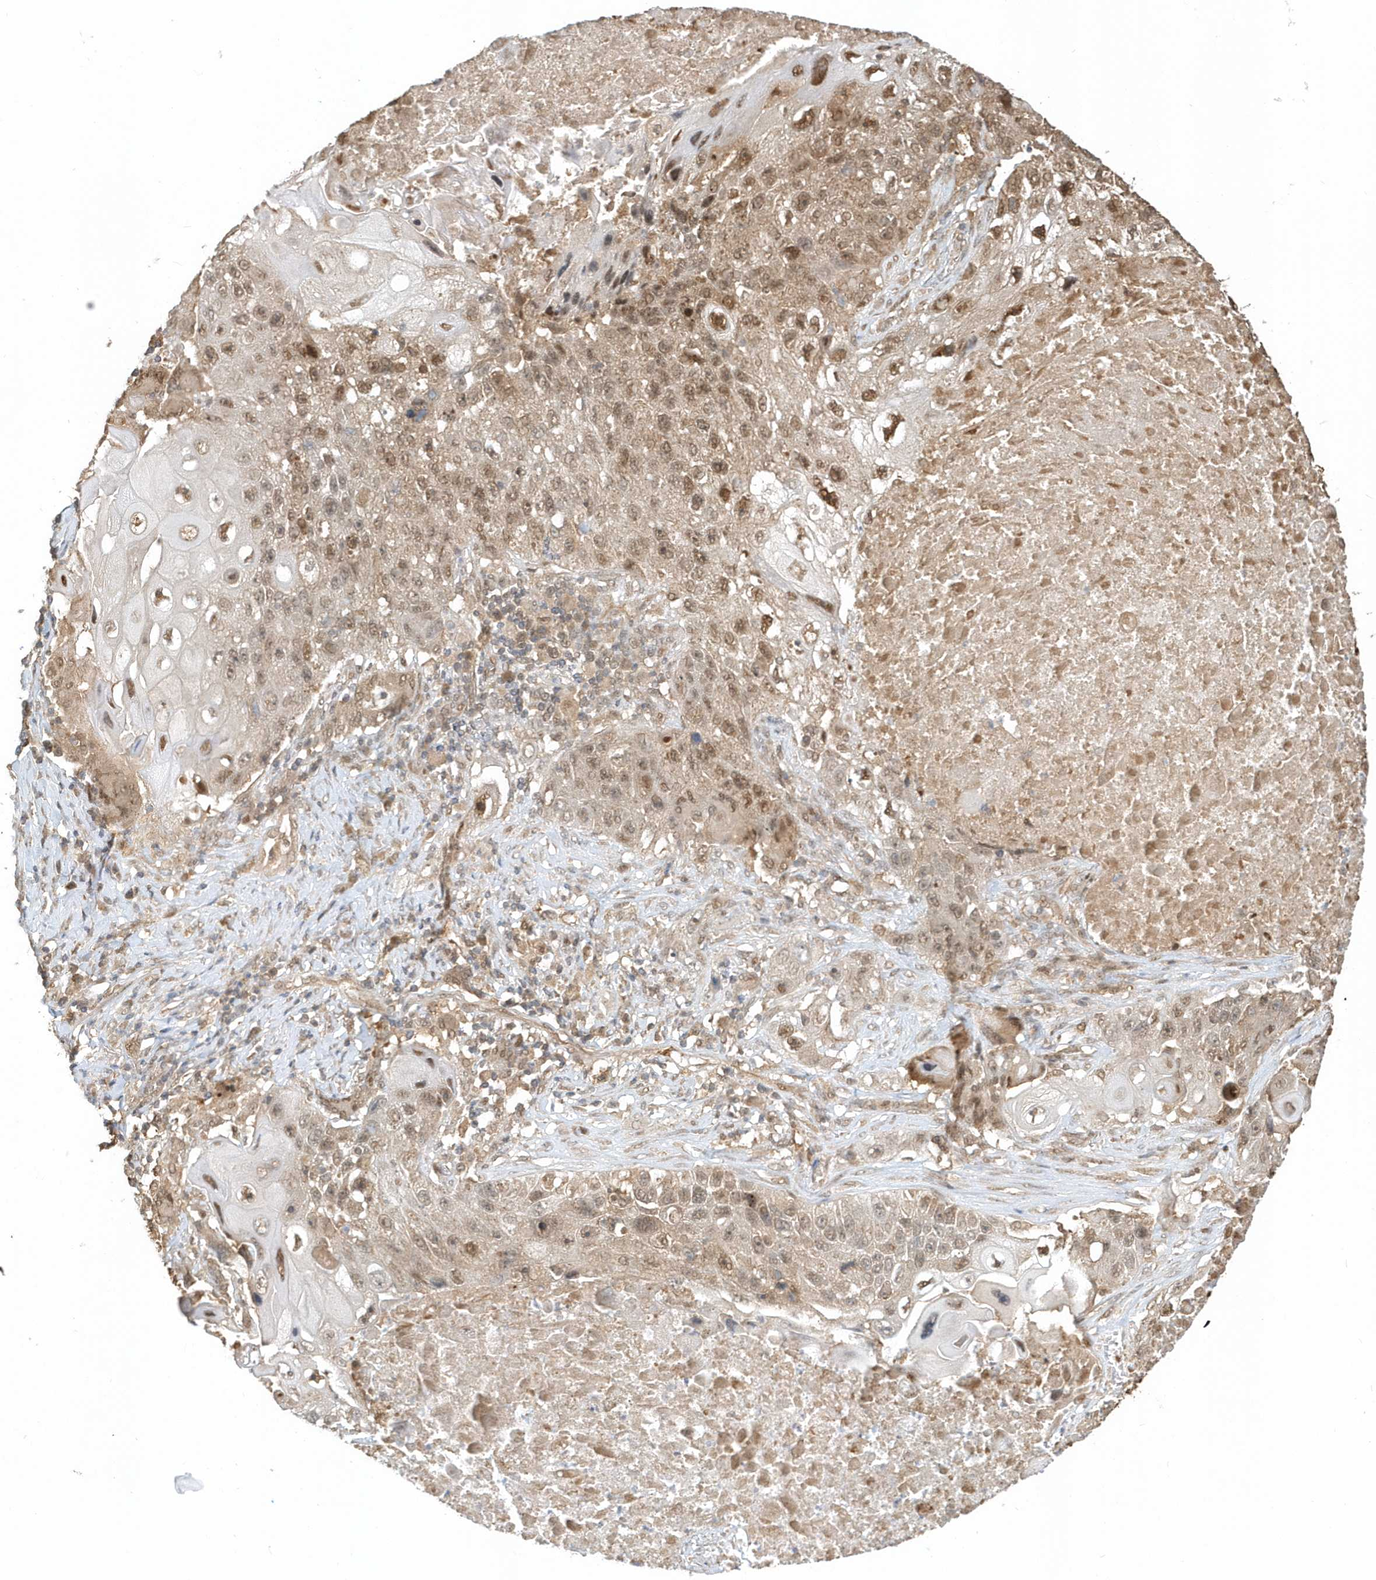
{"staining": {"intensity": "moderate", "quantity": ">75%", "location": "nuclear"}, "tissue": "lung cancer", "cell_type": "Tumor cells", "image_type": "cancer", "snomed": [{"axis": "morphology", "description": "Squamous cell carcinoma, NOS"}, {"axis": "topography", "description": "Lung"}], "caption": "This micrograph shows squamous cell carcinoma (lung) stained with immunohistochemistry (IHC) to label a protein in brown. The nuclear of tumor cells show moderate positivity for the protein. Nuclei are counter-stained blue.", "gene": "PSMD6", "patient": {"sex": "male", "age": 61}}